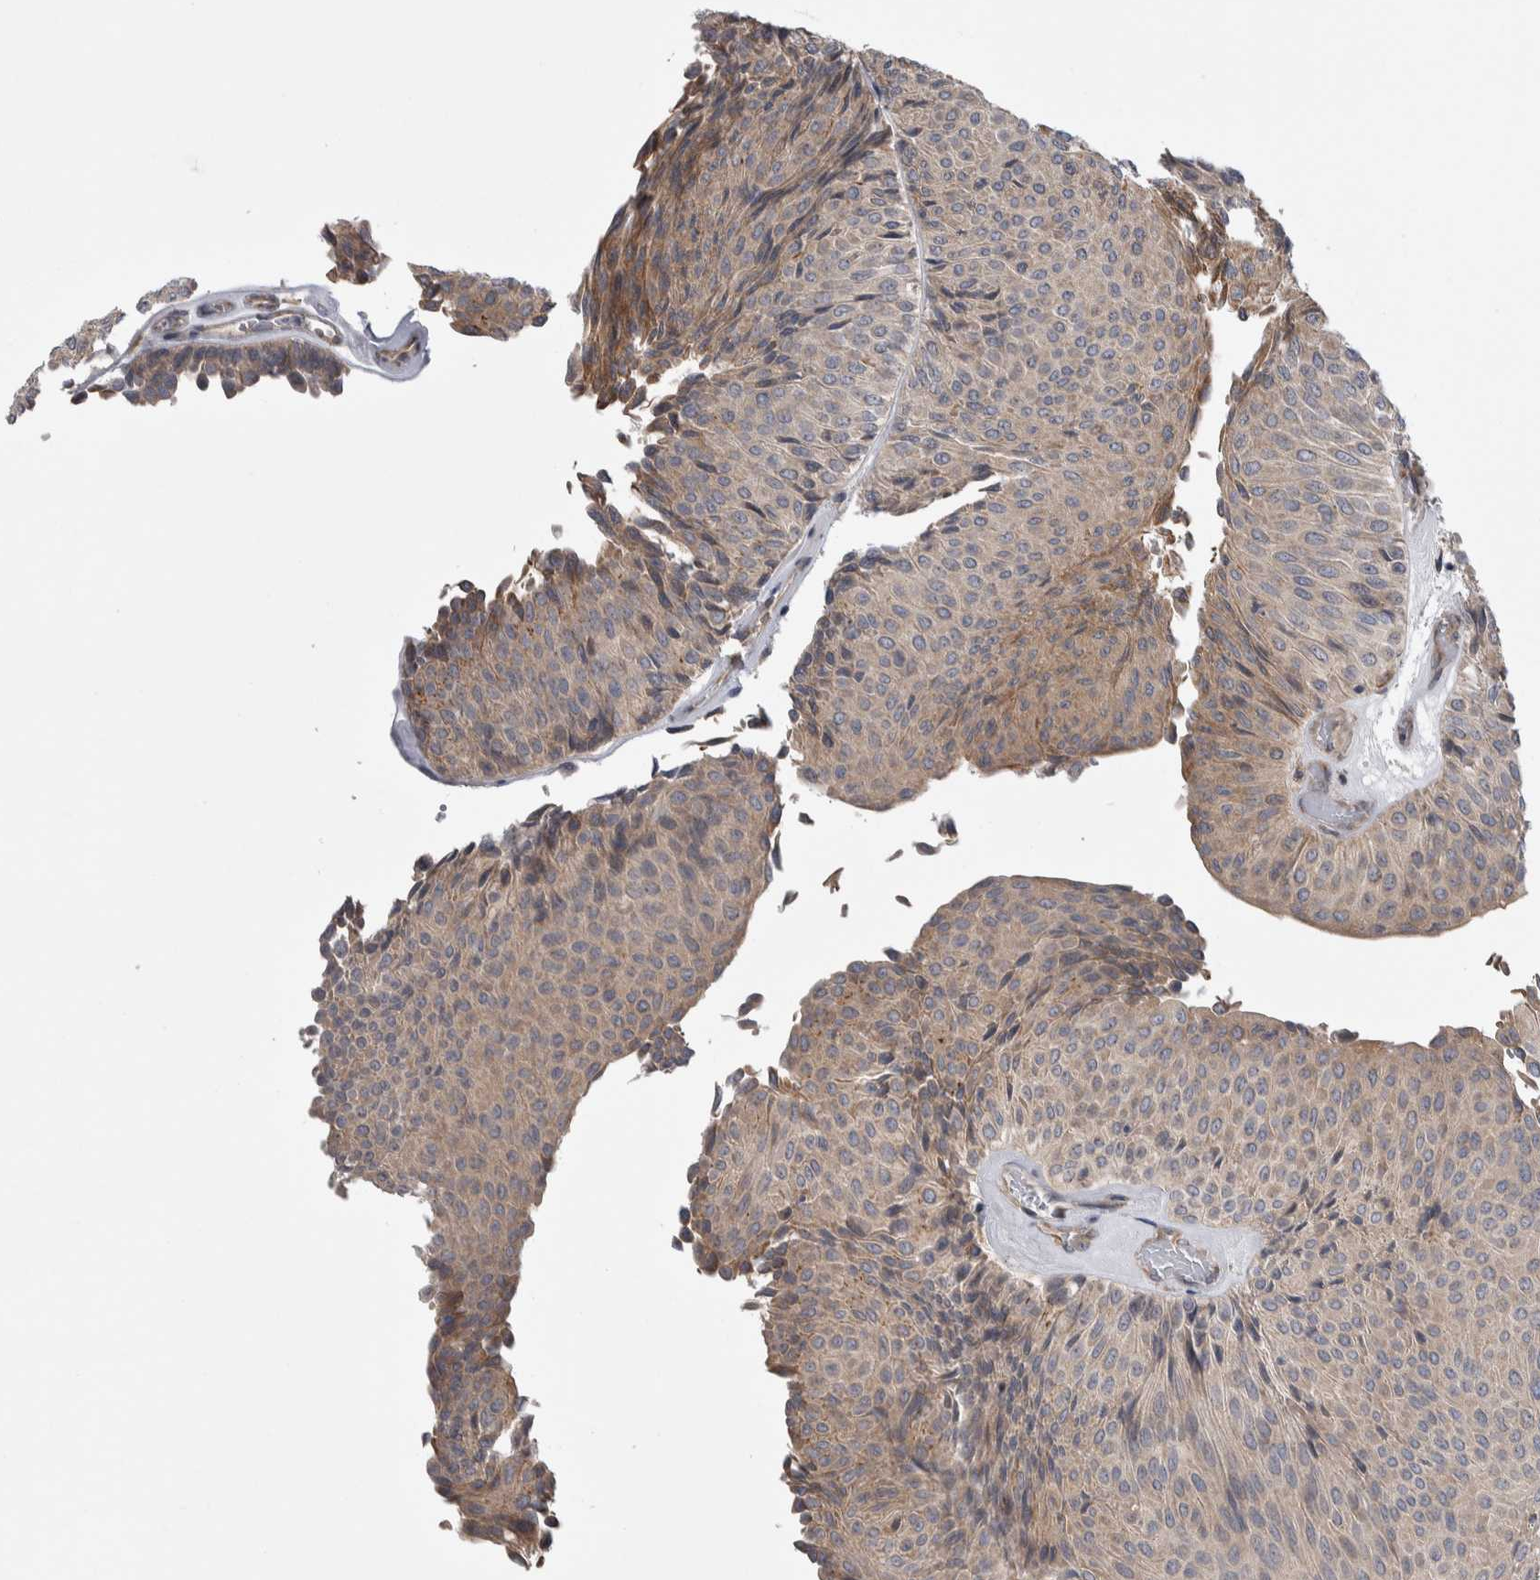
{"staining": {"intensity": "weak", "quantity": ">75%", "location": "cytoplasmic/membranous"}, "tissue": "urothelial cancer", "cell_type": "Tumor cells", "image_type": "cancer", "snomed": [{"axis": "morphology", "description": "Urothelial carcinoma, Low grade"}, {"axis": "topography", "description": "Urinary bladder"}], "caption": "The image reveals a brown stain indicating the presence of a protein in the cytoplasmic/membranous of tumor cells in low-grade urothelial carcinoma. (DAB (3,3'-diaminobenzidine) IHC, brown staining for protein, blue staining for nuclei).", "gene": "IBTK", "patient": {"sex": "male", "age": 78}}